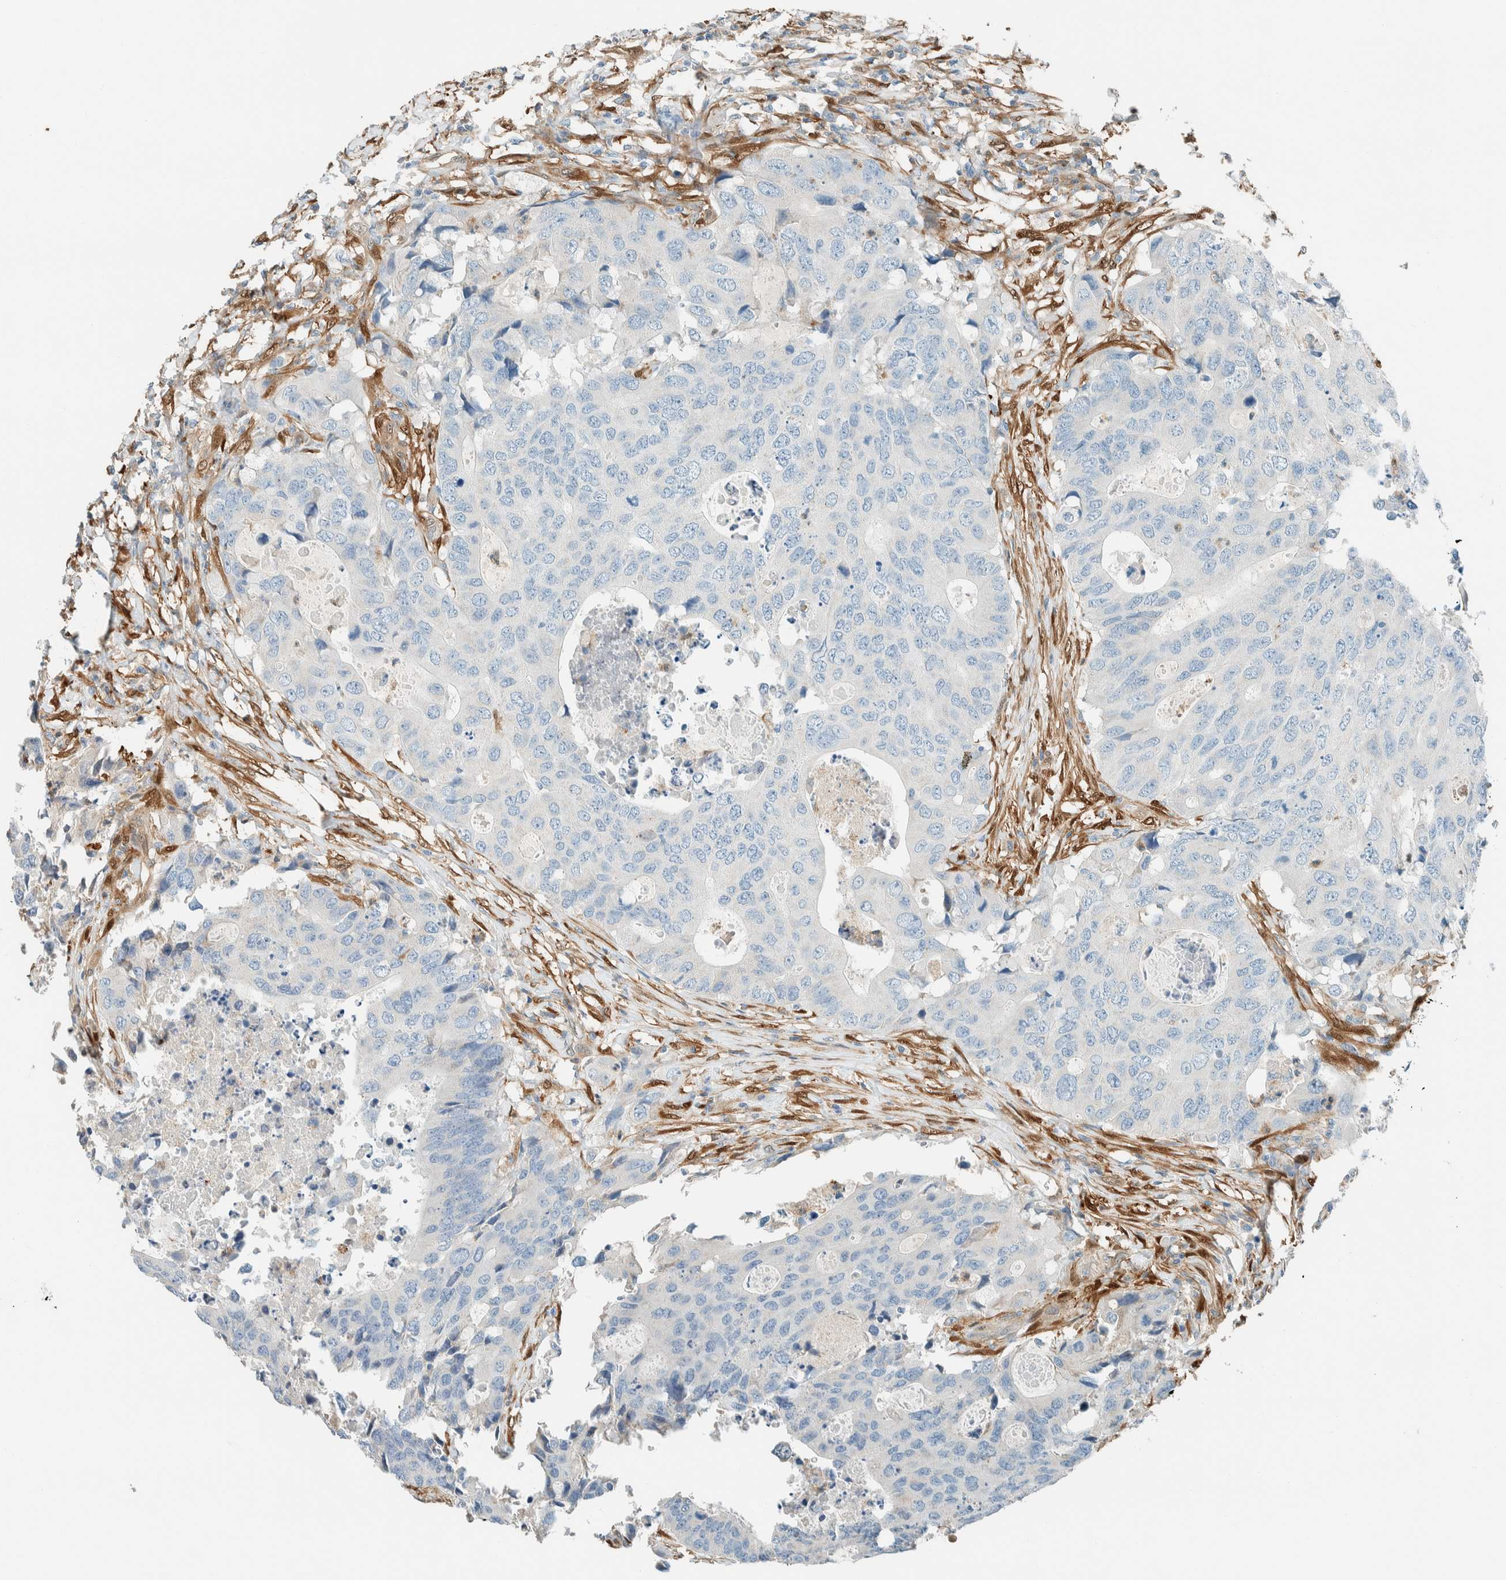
{"staining": {"intensity": "negative", "quantity": "none", "location": "none"}, "tissue": "colorectal cancer", "cell_type": "Tumor cells", "image_type": "cancer", "snomed": [{"axis": "morphology", "description": "Adenocarcinoma, NOS"}, {"axis": "topography", "description": "Colon"}], "caption": "IHC micrograph of human adenocarcinoma (colorectal) stained for a protein (brown), which exhibits no expression in tumor cells. (Stains: DAB immunohistochemistry with hematoxylin counter stain, Microscopy: brightfield microscopy at high magnification).", "gene": "NXN", "patient": {"sex": "male", "age": 71}}